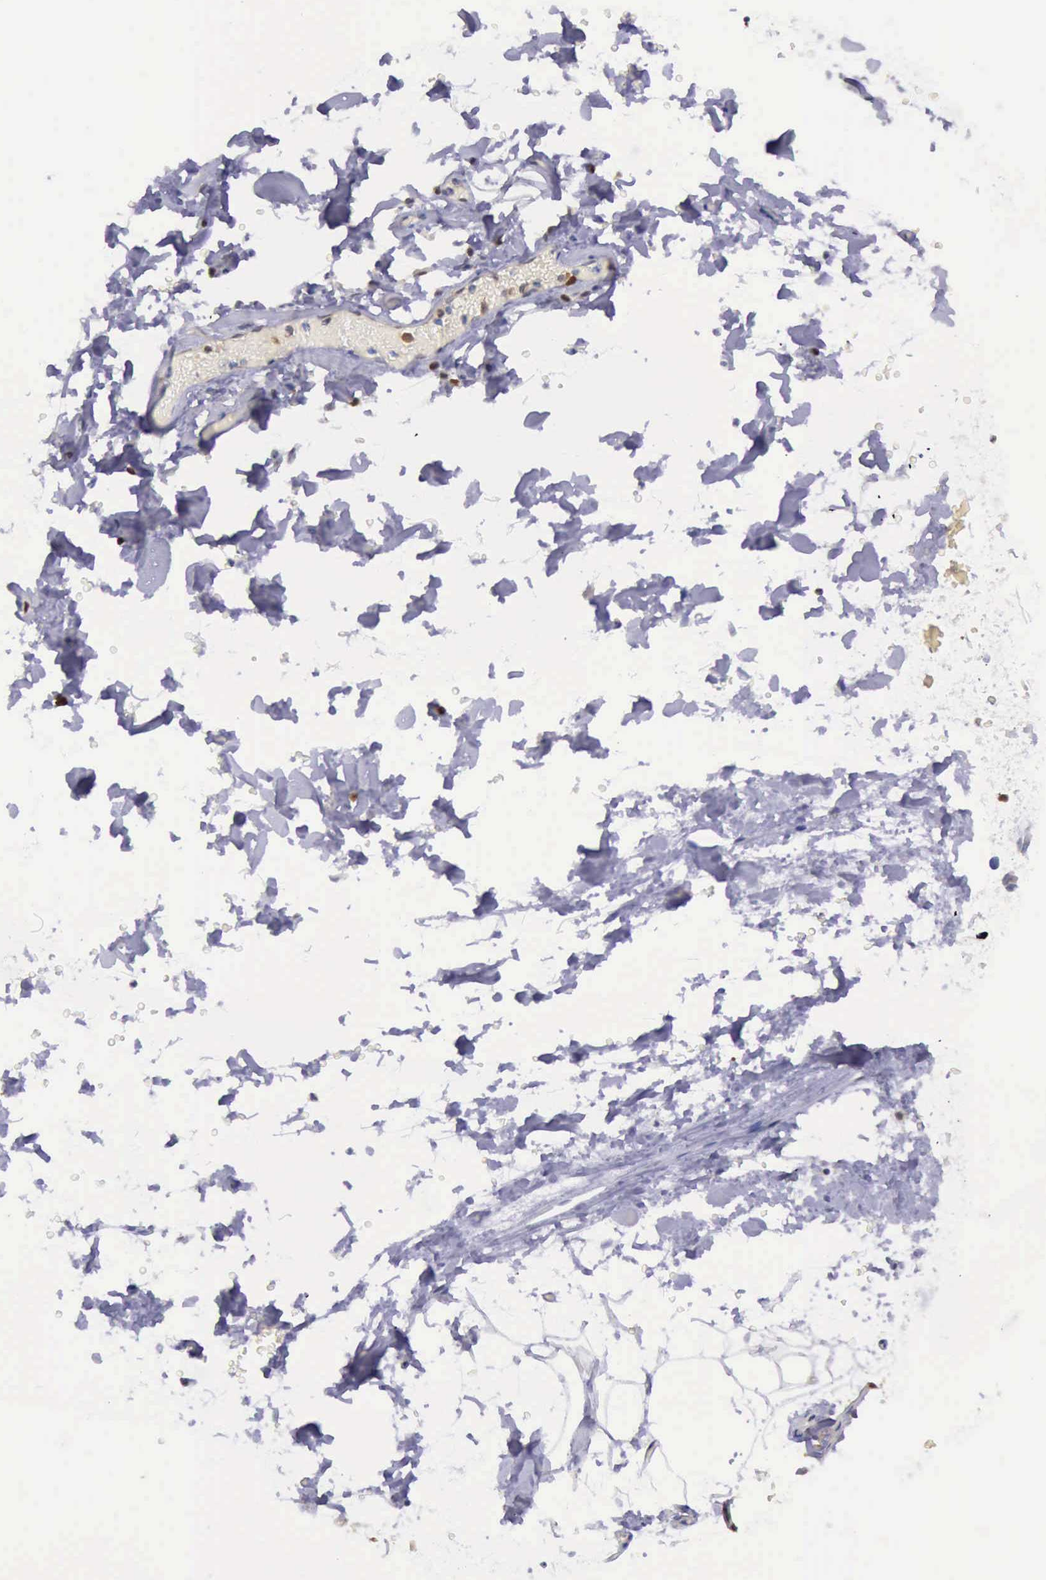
{"staining": {"intensity": "negative", "quantity": "none", "location": "none"}, "tissue": "adipose tissue", "cell_type": "Adipocytes", "image_type": "normal", "snomed": [{"axis": "morphology", "description": "Normal tissue, NOS"}, {"axis": "topography", "description": "Soft tissue"}], "caption": "High magnification brightfield microscopy of benign adipose tissue stained with DAB (brown) and counterstained with hematoxylin (blue): adipocytes show no significant expression. (DAB IHC, high magnification).", "gene": "TYMP", "patient": {"sex": "male", "age": 72}}